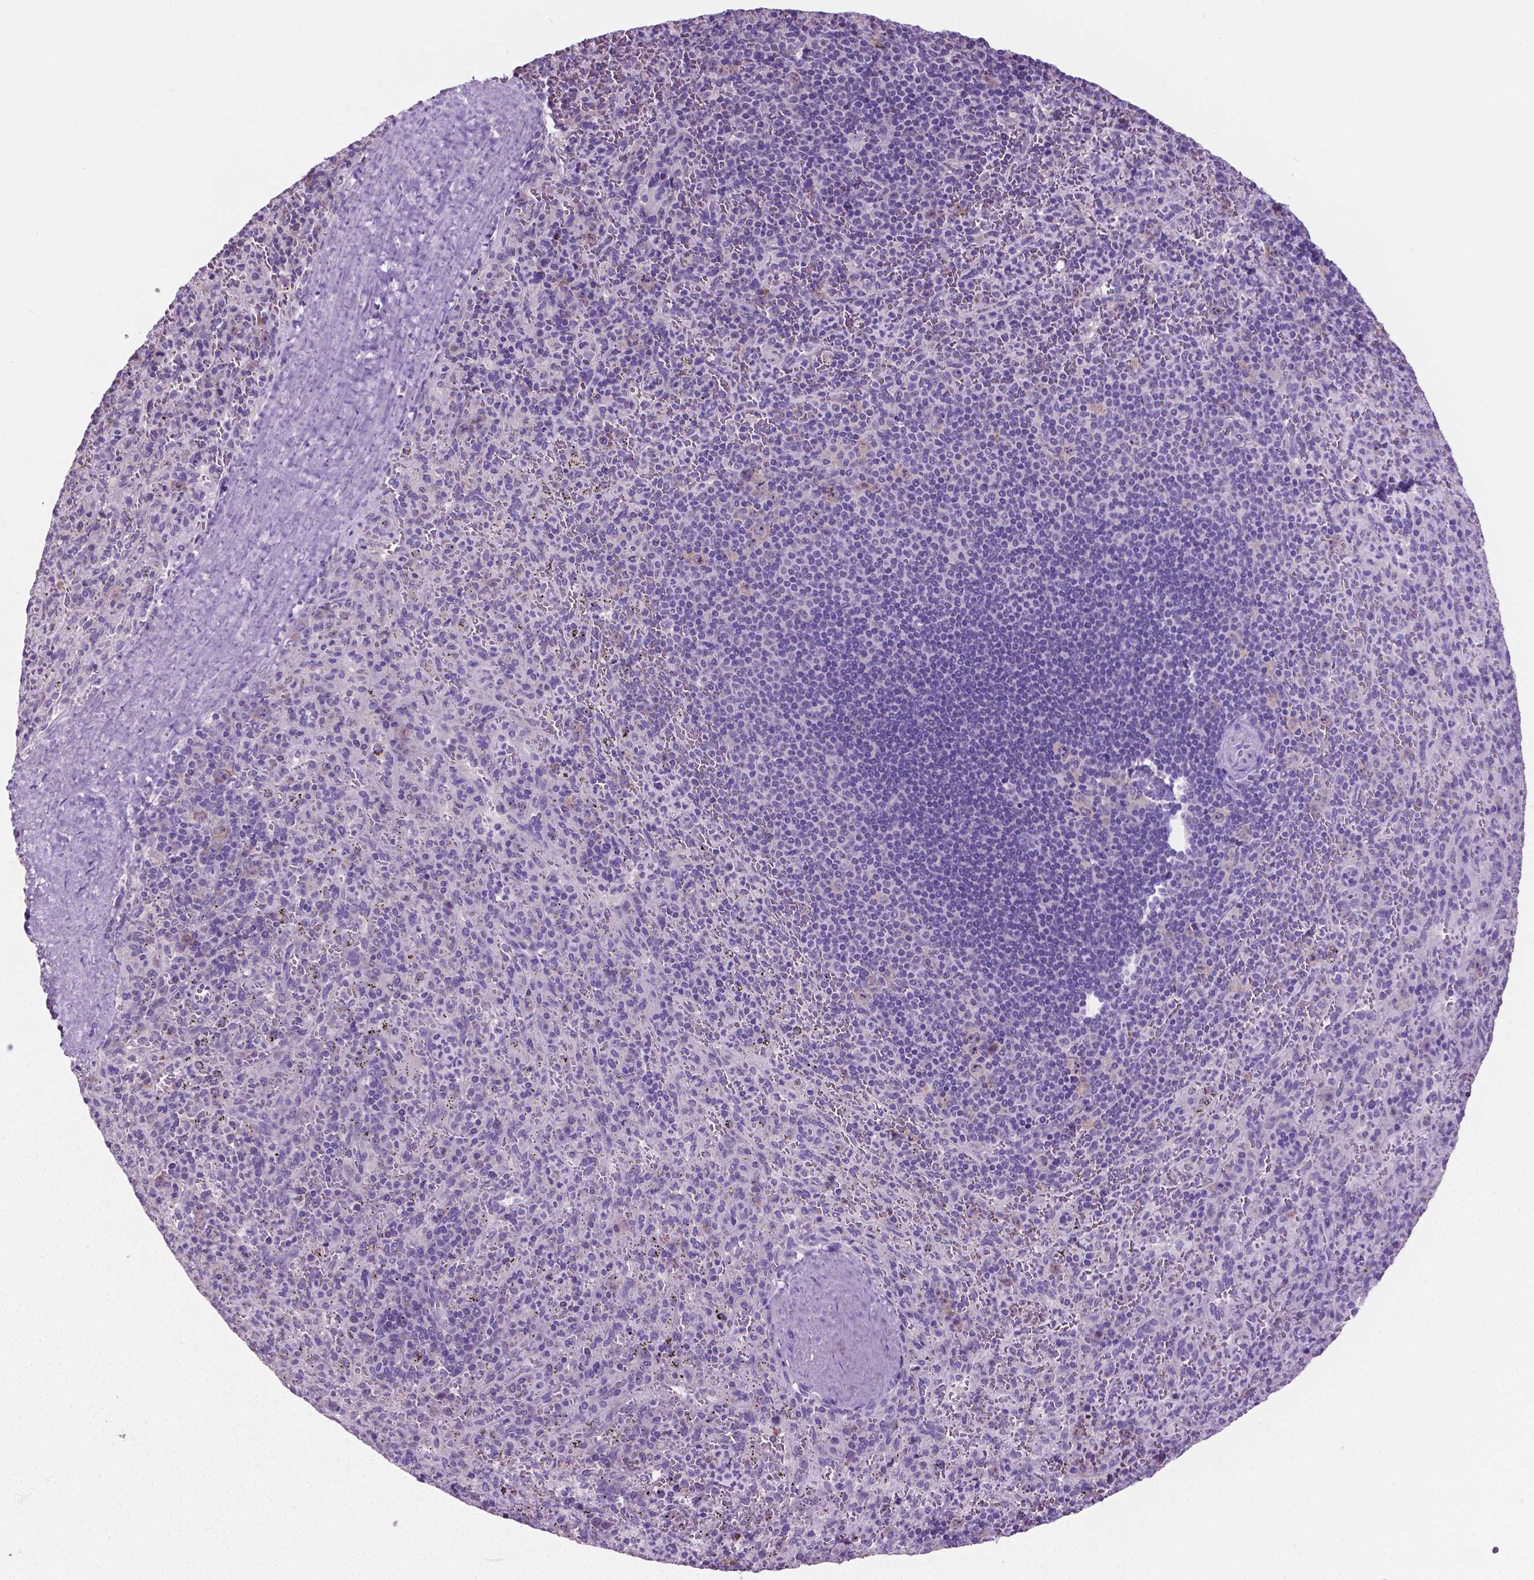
{"staining": {"intensity": "negative", "quantity": "none", "location": "none"}, "tissue": "spleen", "cell_type": "Cells in red pulp", "image_type": "normal", "snomed": [{"axis": "morphology", "description": "Normal tissue, NOS"}, {"axis": "topography", "description": "Spleen"}], "caption": "Cells in red pulp are negative for brown protein staining in benign spleen.", "gene": "SPDYA", "patient": {"sex": "male", "age": 57}}